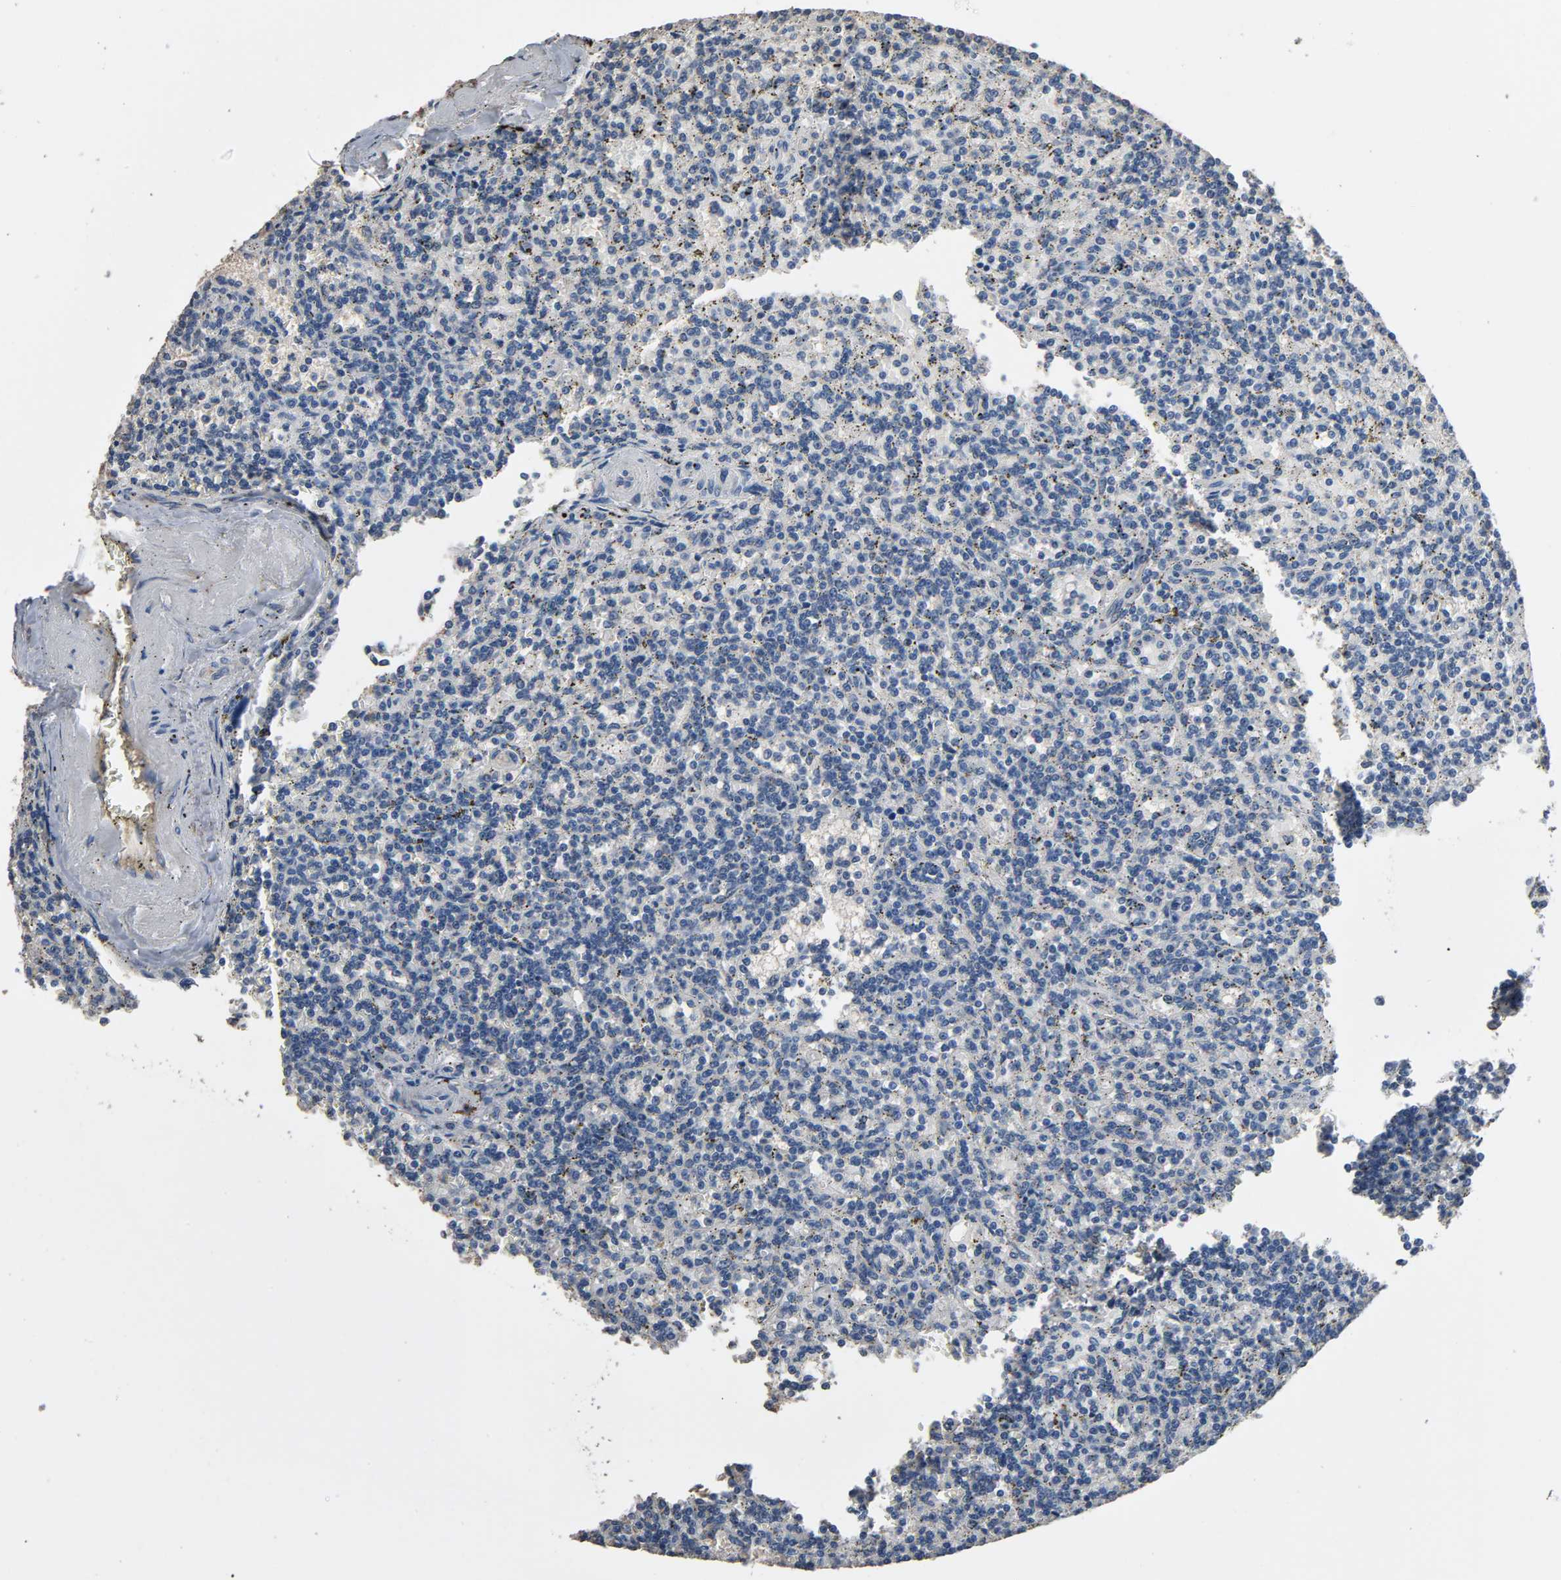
{"staining": {"intensity": "negative", "quantity": "none", "location": "none"}, "tissue": "lymphoma", "cell_type": "Tumor cells", "image_type": "cancer", "snomed": [{"axis": "morphology", "description": "Malignant lymphoma, non-Hodgkin's type, Low grade"}, {"axis": "topography", "description": "Spleen"}], "caption": "A high-resolution photomicrograph shows immunohistochemistry (IHC) staining of lymphoma, which shows no significant positivity in tumor cells.", "gene": "SOX6", "patient": {"sex": "male", "age": 73}}